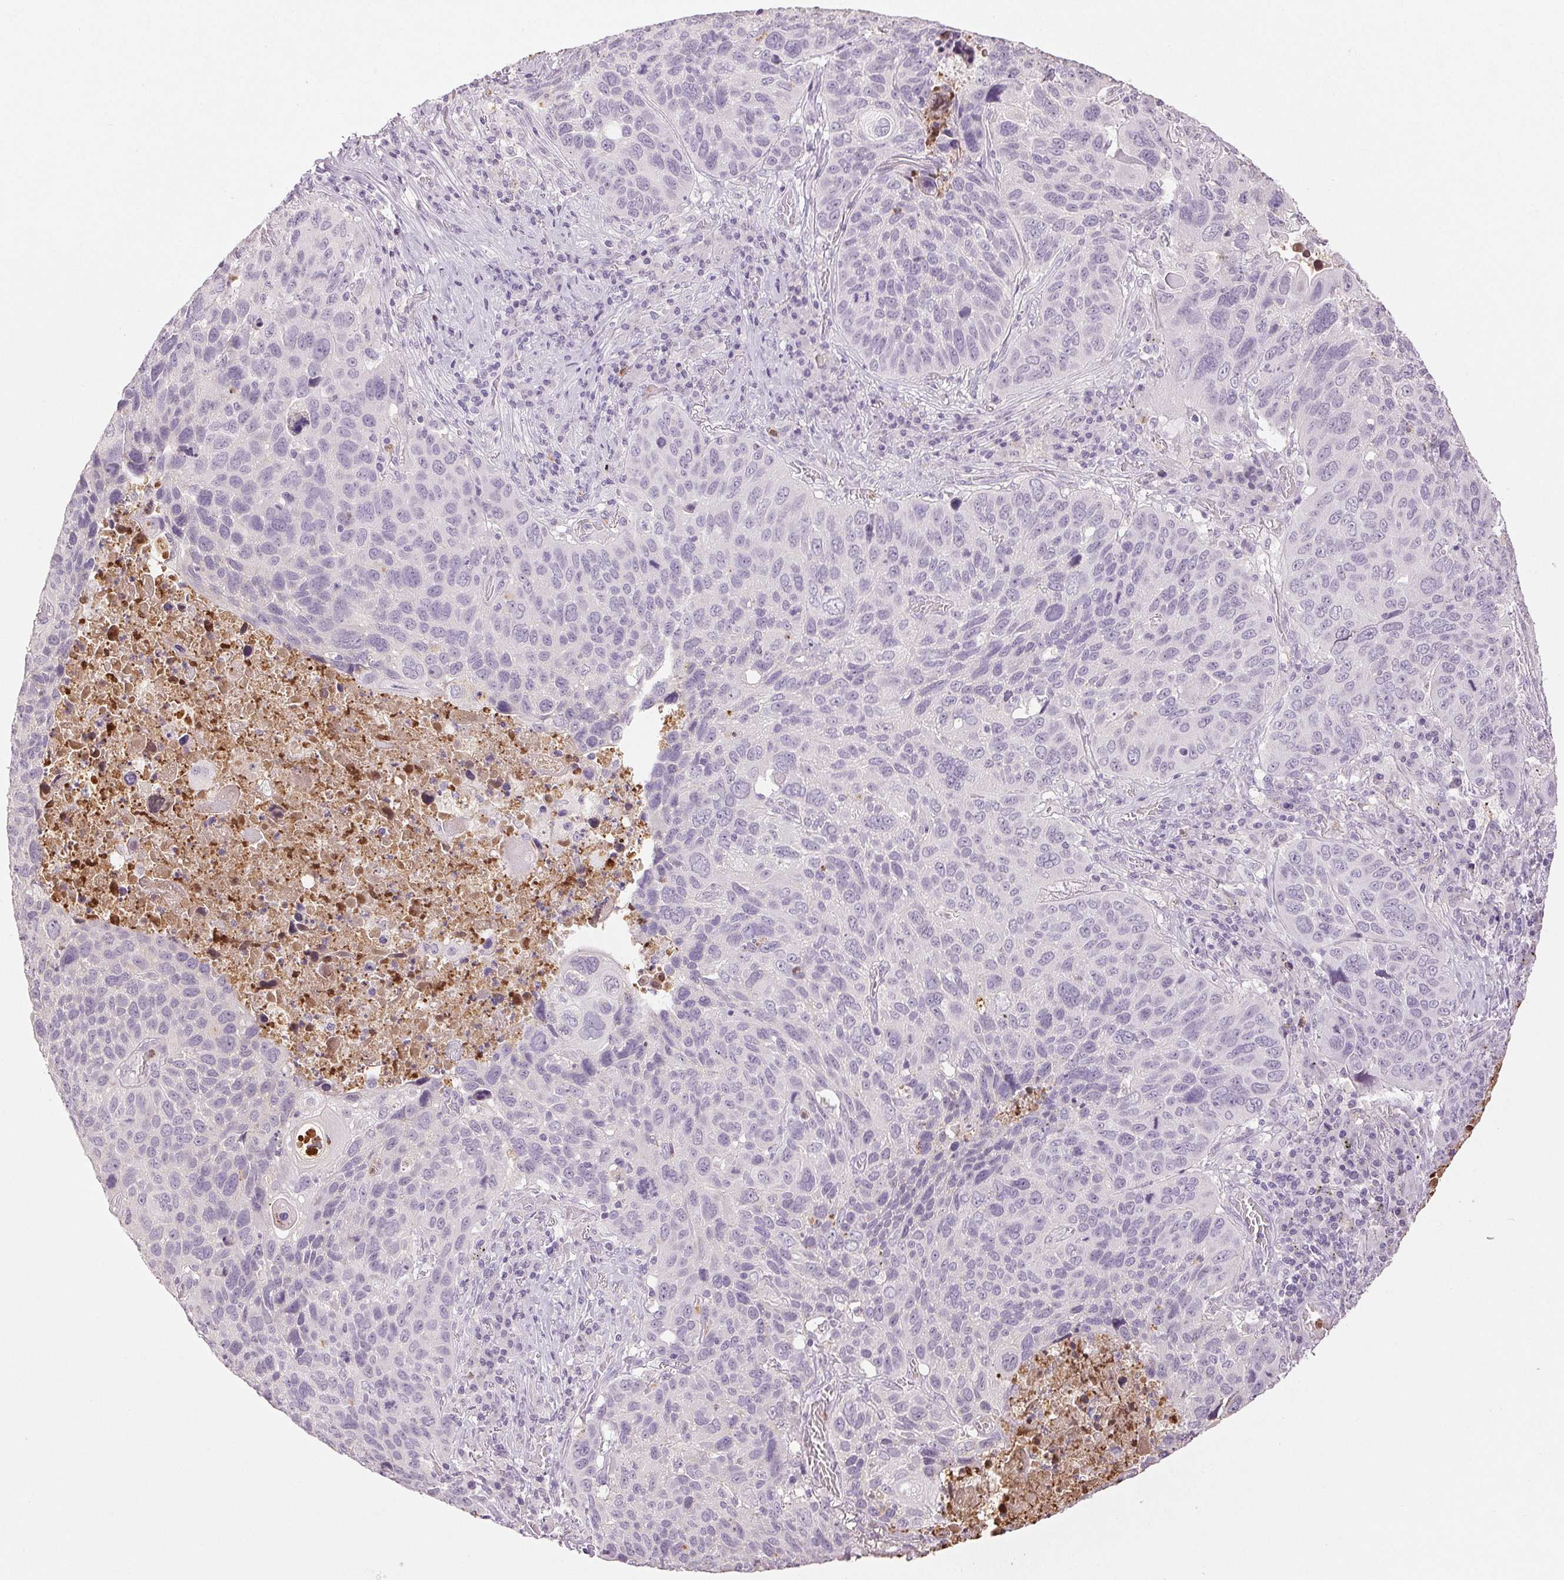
{"staining": {"intensity": "negative", "quantity": "none", "location": "none"}, "tissue": "lung cancer", "cell_type": "Tumor cells", "image_type": "cancer", "snomed": [{"axis": "morphology", "description": "Squamous cell carcinoma, NOS"}, {"axis": "topography", "description": "Lung"}], "caption": "High power microscopy histopathology image of an IHC image of lung cancer (squamous cell carcinoma), revealing no significant expression in tumor cells.", "gene": "LTF", "patient": {"sex": "male", "age": 68}}